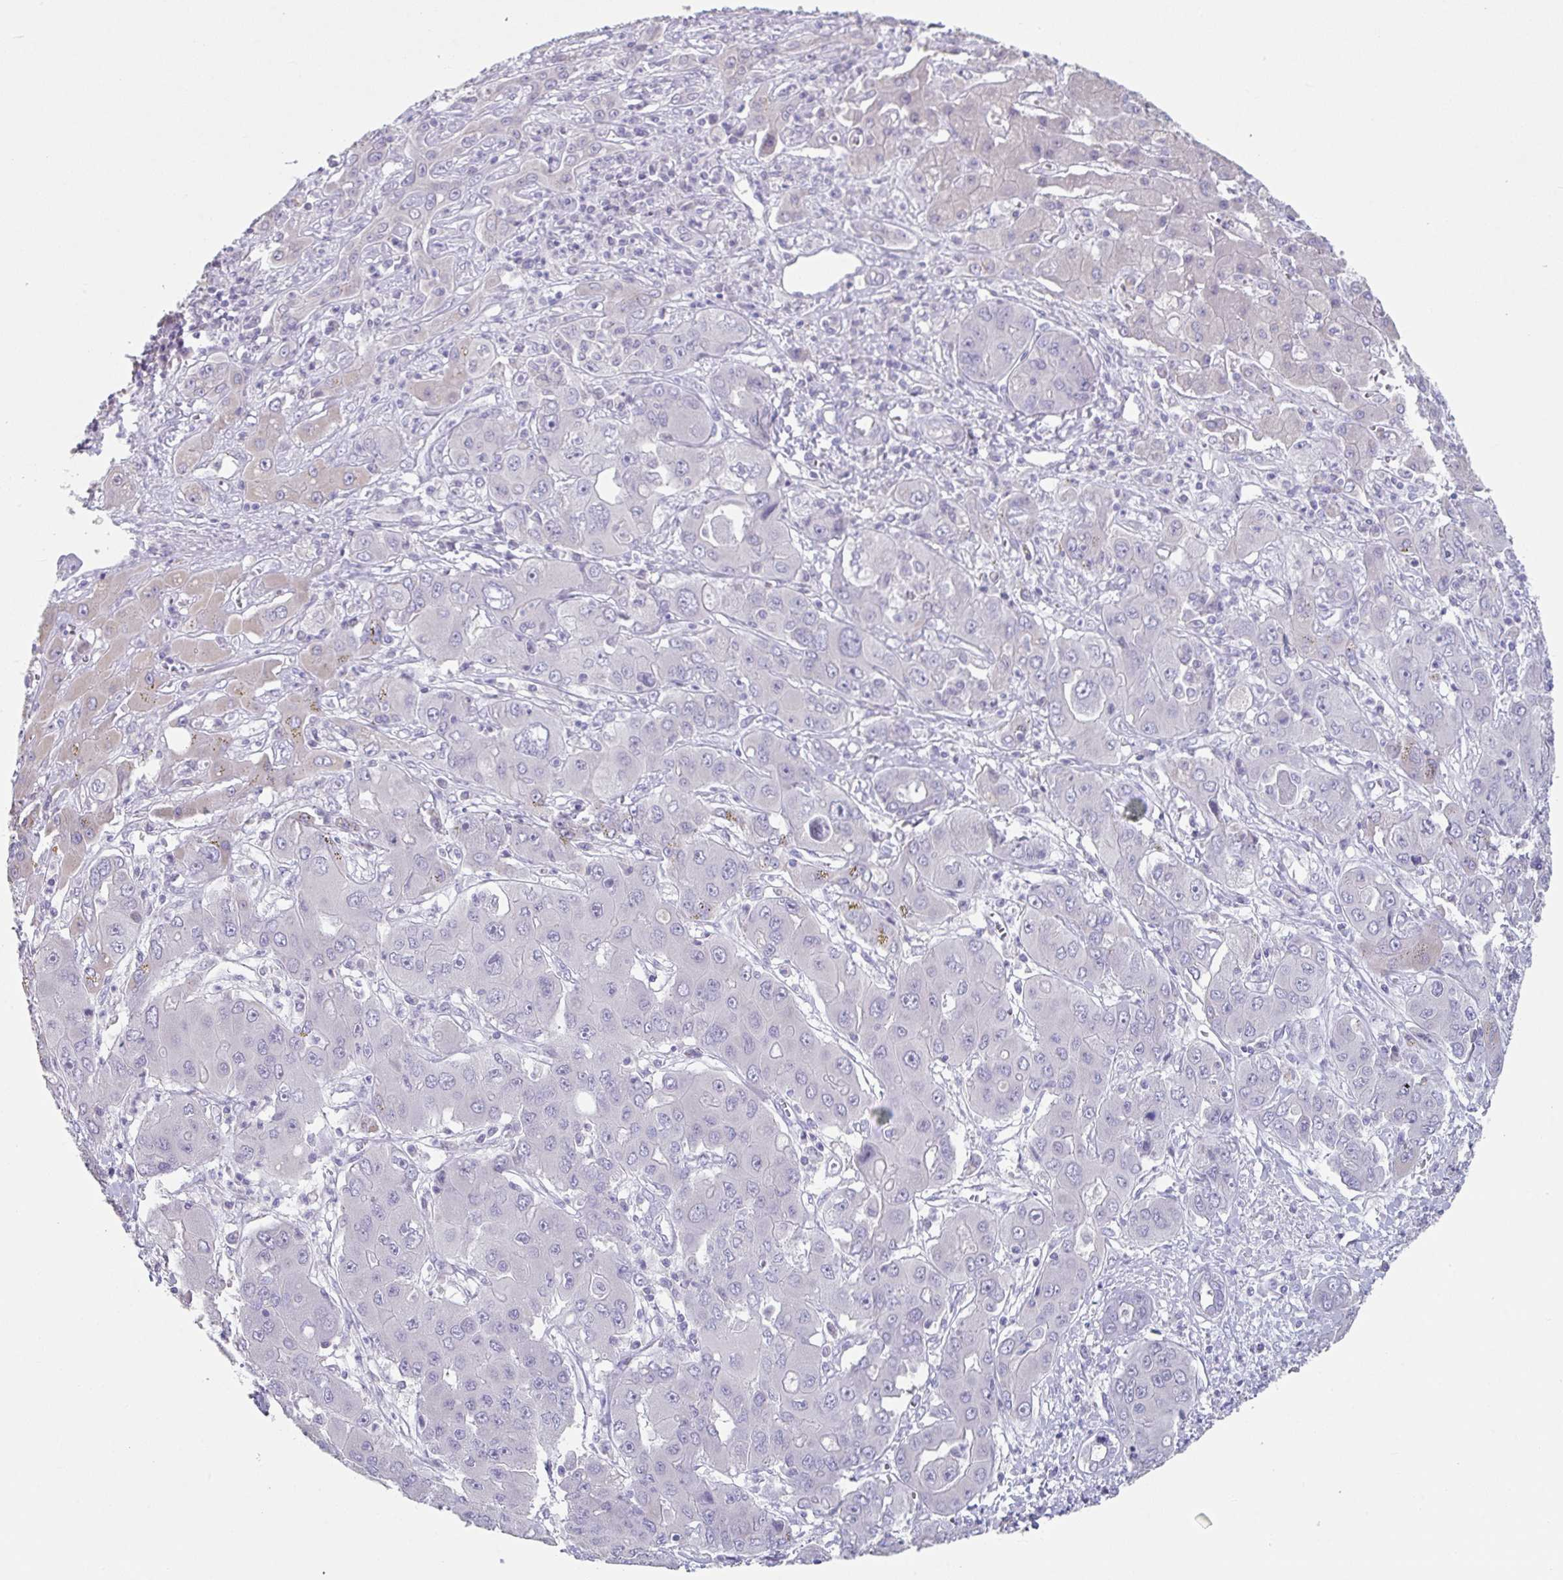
{"staining": {"intensity": "negative", "quantity": "none", "location": "none"}, "tissue": "liver cancer", "cell_type": "Tumor cells", "image_type": "cancer", "snomed": [{"axis": "morphology", "description": "Cholangiocarcinoma"}, {"axis": "topography", "description": "Liver"}], "caption": "Tumor cells show no significant positivity in cholangiocarcinoma (liver).", "gene": "SLC44A4", "patient": {"sex": "male", "age": 67}}